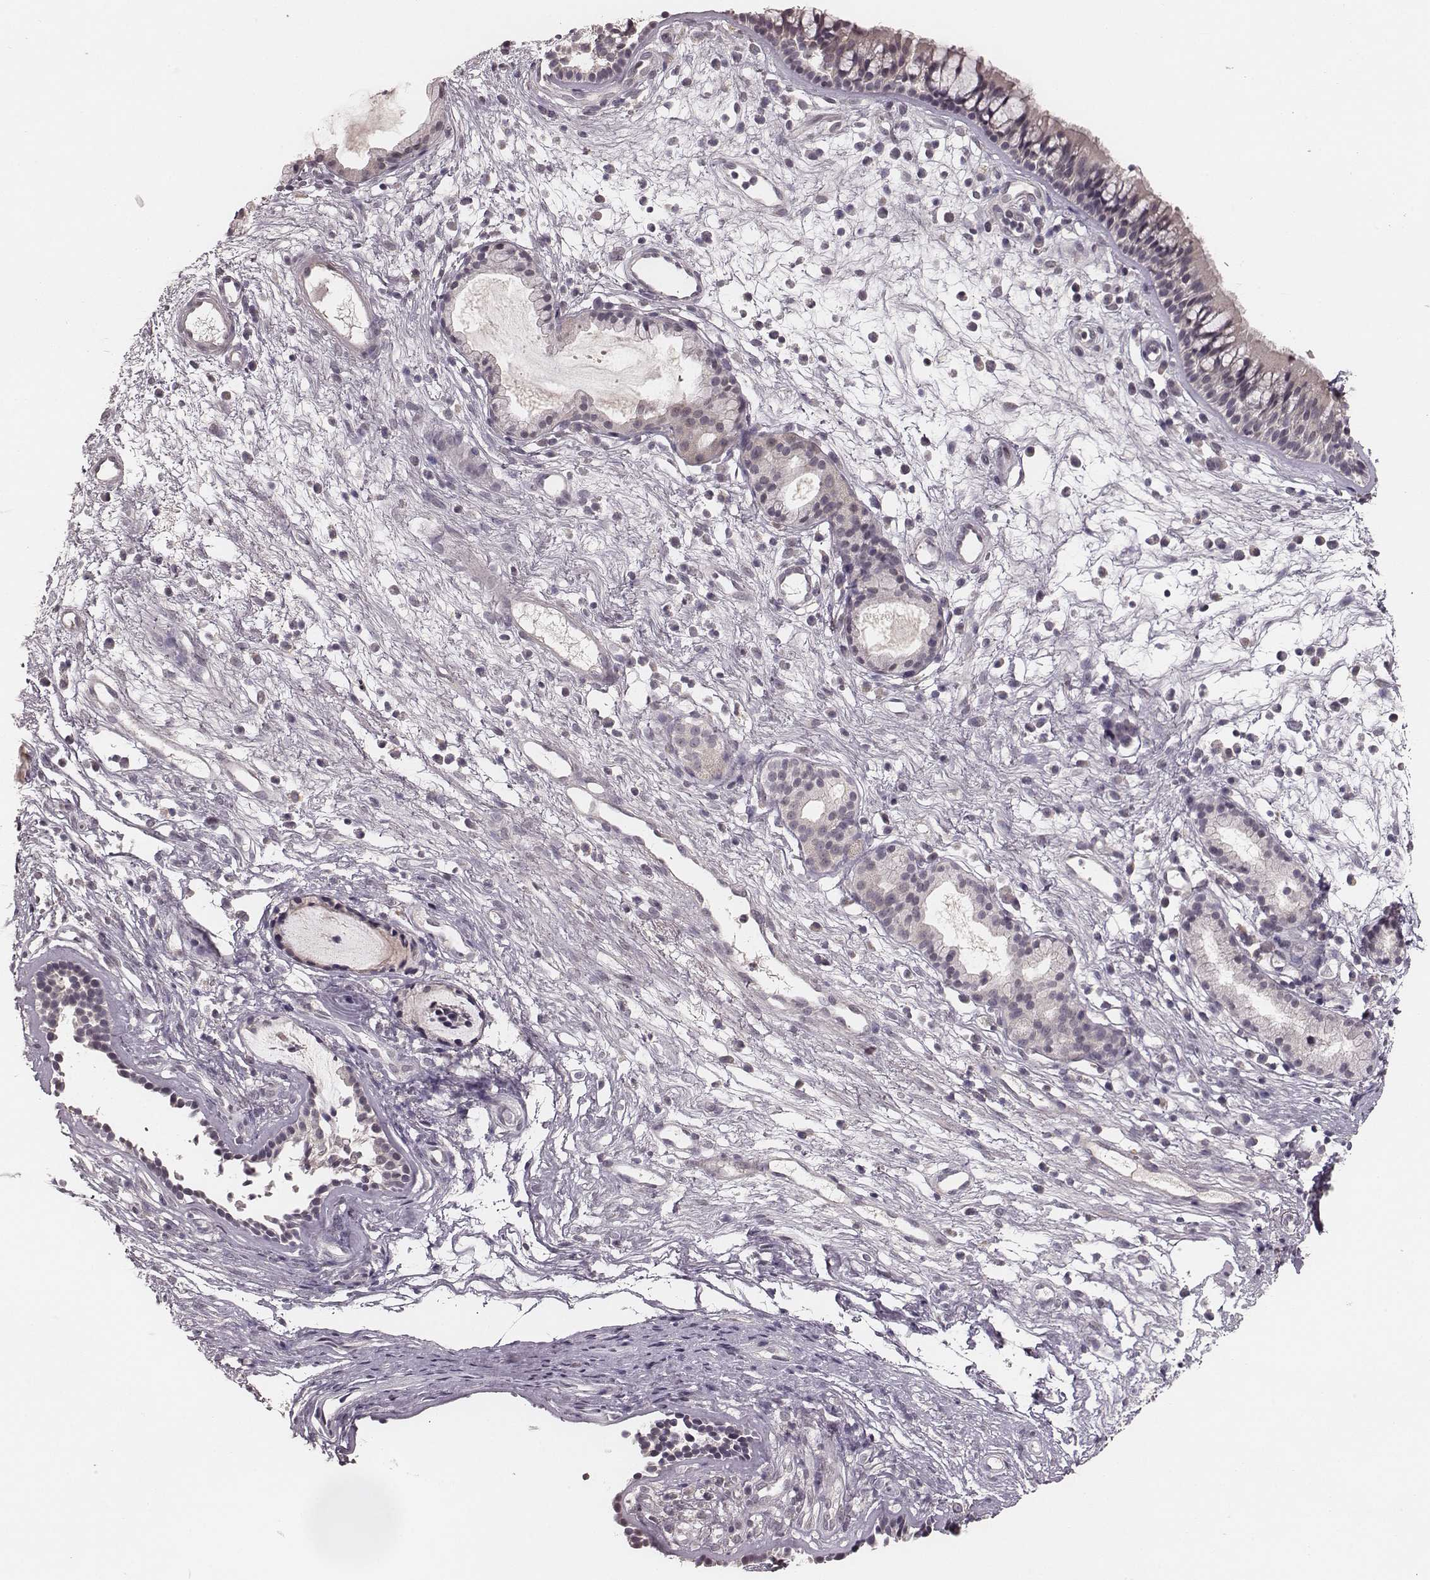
{"staining": {"intensity": "negative", "quantity": "none", "location": "none"}, "tissue": "nasopharynx", "cell_type": "Respiratory epithelial cells", "image_type": "normal", "snomed": [{"axis": "morphology", "description": "Normal tissue, NOS"}, {"axis": "topography", "description": "Nasopharynx"}], "caption": "Immunohistochemical staining of unremarkable nasopharynx demonstrates no significant positivity in respiratory epithelial cells.", "gene": "LY6K", "patient": {"sex": "male", "age": 77}}